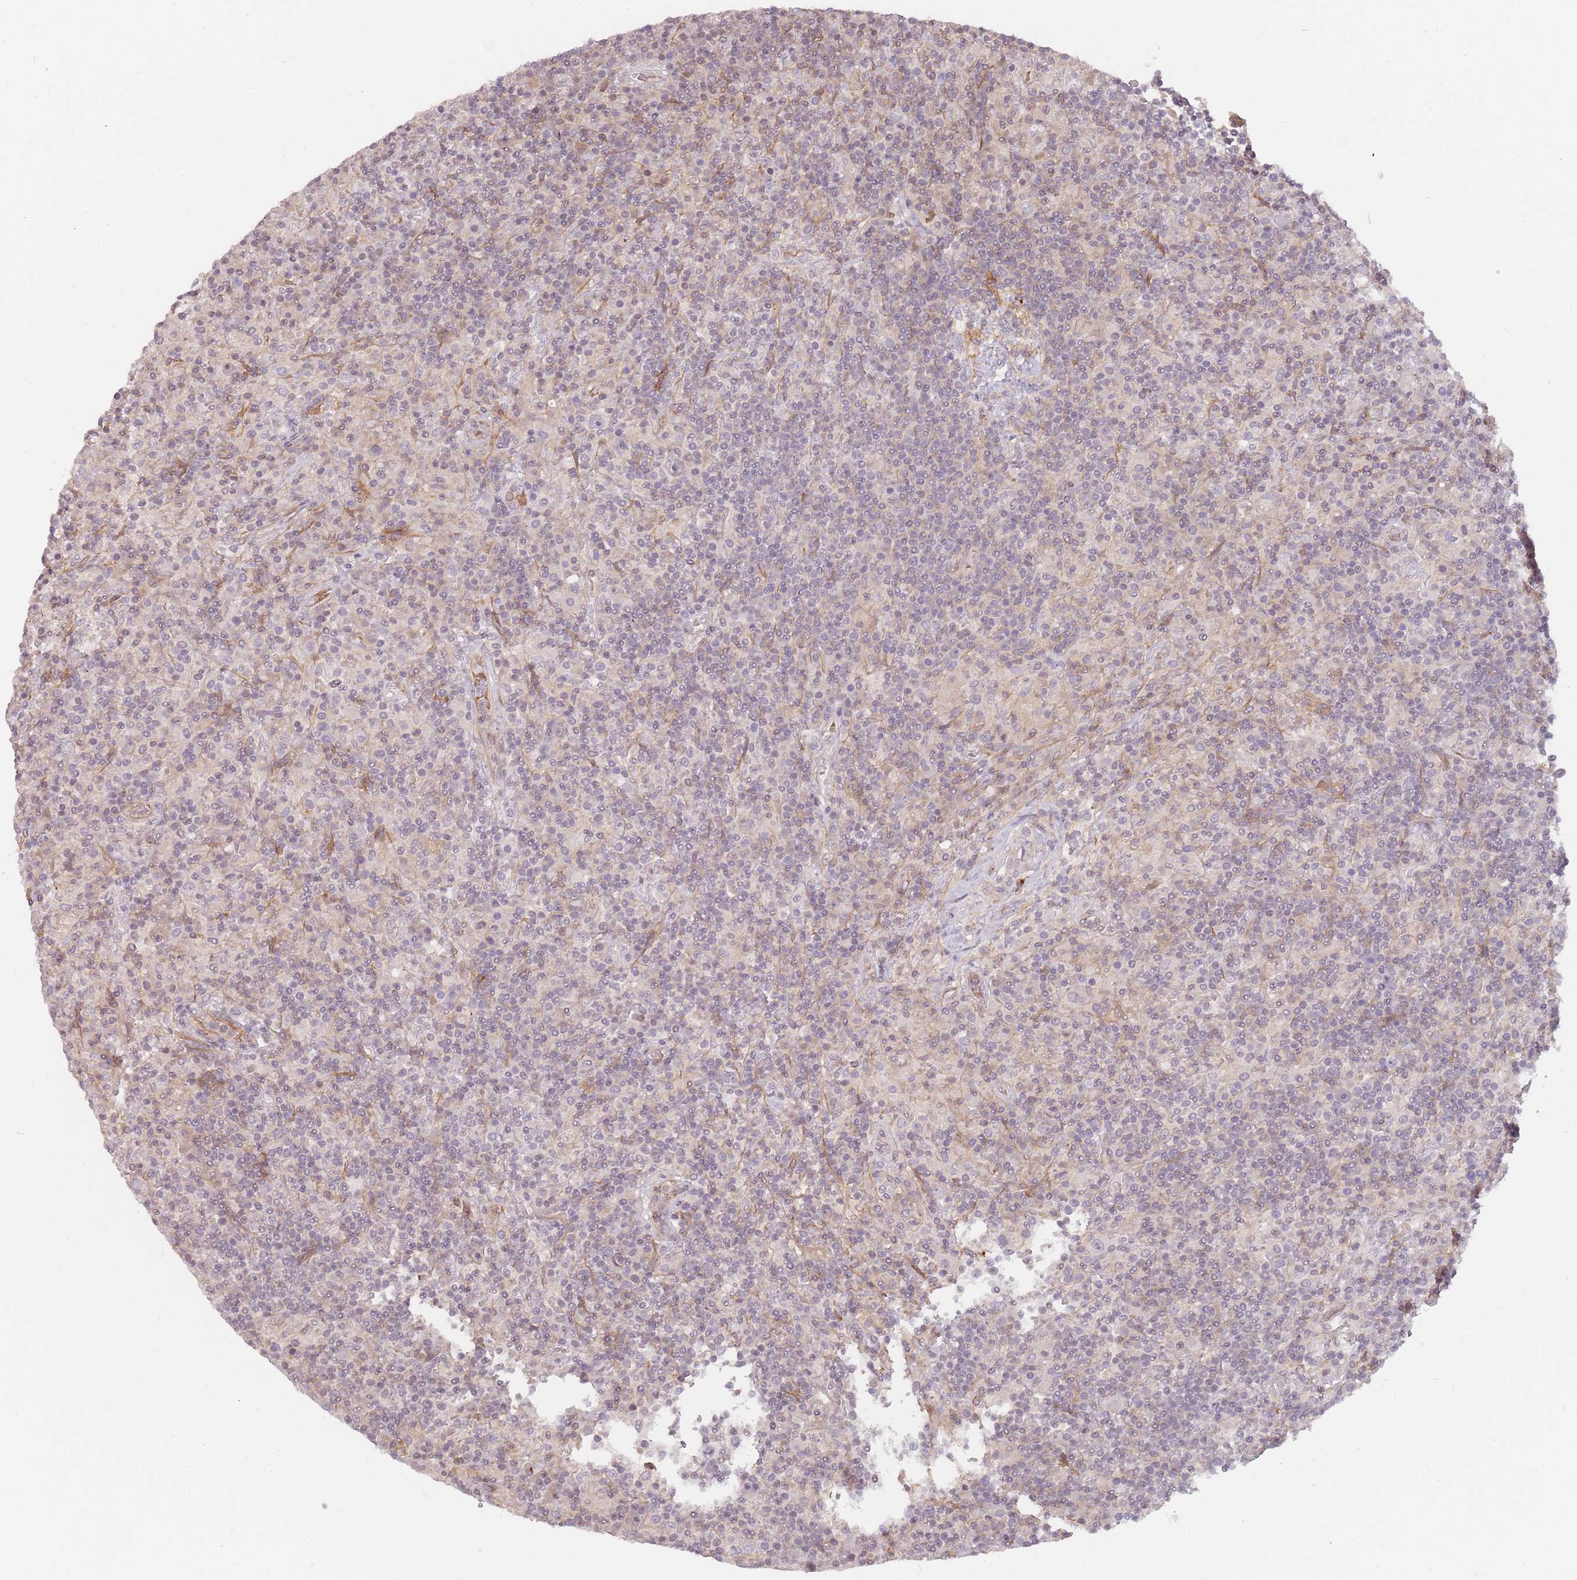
{"staining": {"intensity": "negative", "quantity": "none", "location": "none"}, "tissue": "lymphoma", "cell_type": "Tumor cells", "image_type": "cancer", "snomed": [{"axis": "morphology", "description": "Hodgkin's disease, NOS"}, {"axis": "topography", "description": "Lymph node"}], "caption": "This photomicrograph is of lymphoma stained with immunohistochemistry to label a protein in brown with the nuclei are counter-stained blue. There is no staining in tumor cells. The staining was performed using DAB (3,3'-diaminobenzidine) to visualize the protein expression in brown, while the nuclei were stained in blue with hematoxylin (Magnification: 20x).", "gene": "PPP1R14C", "patient": {"sex": "male", "age": 70}}